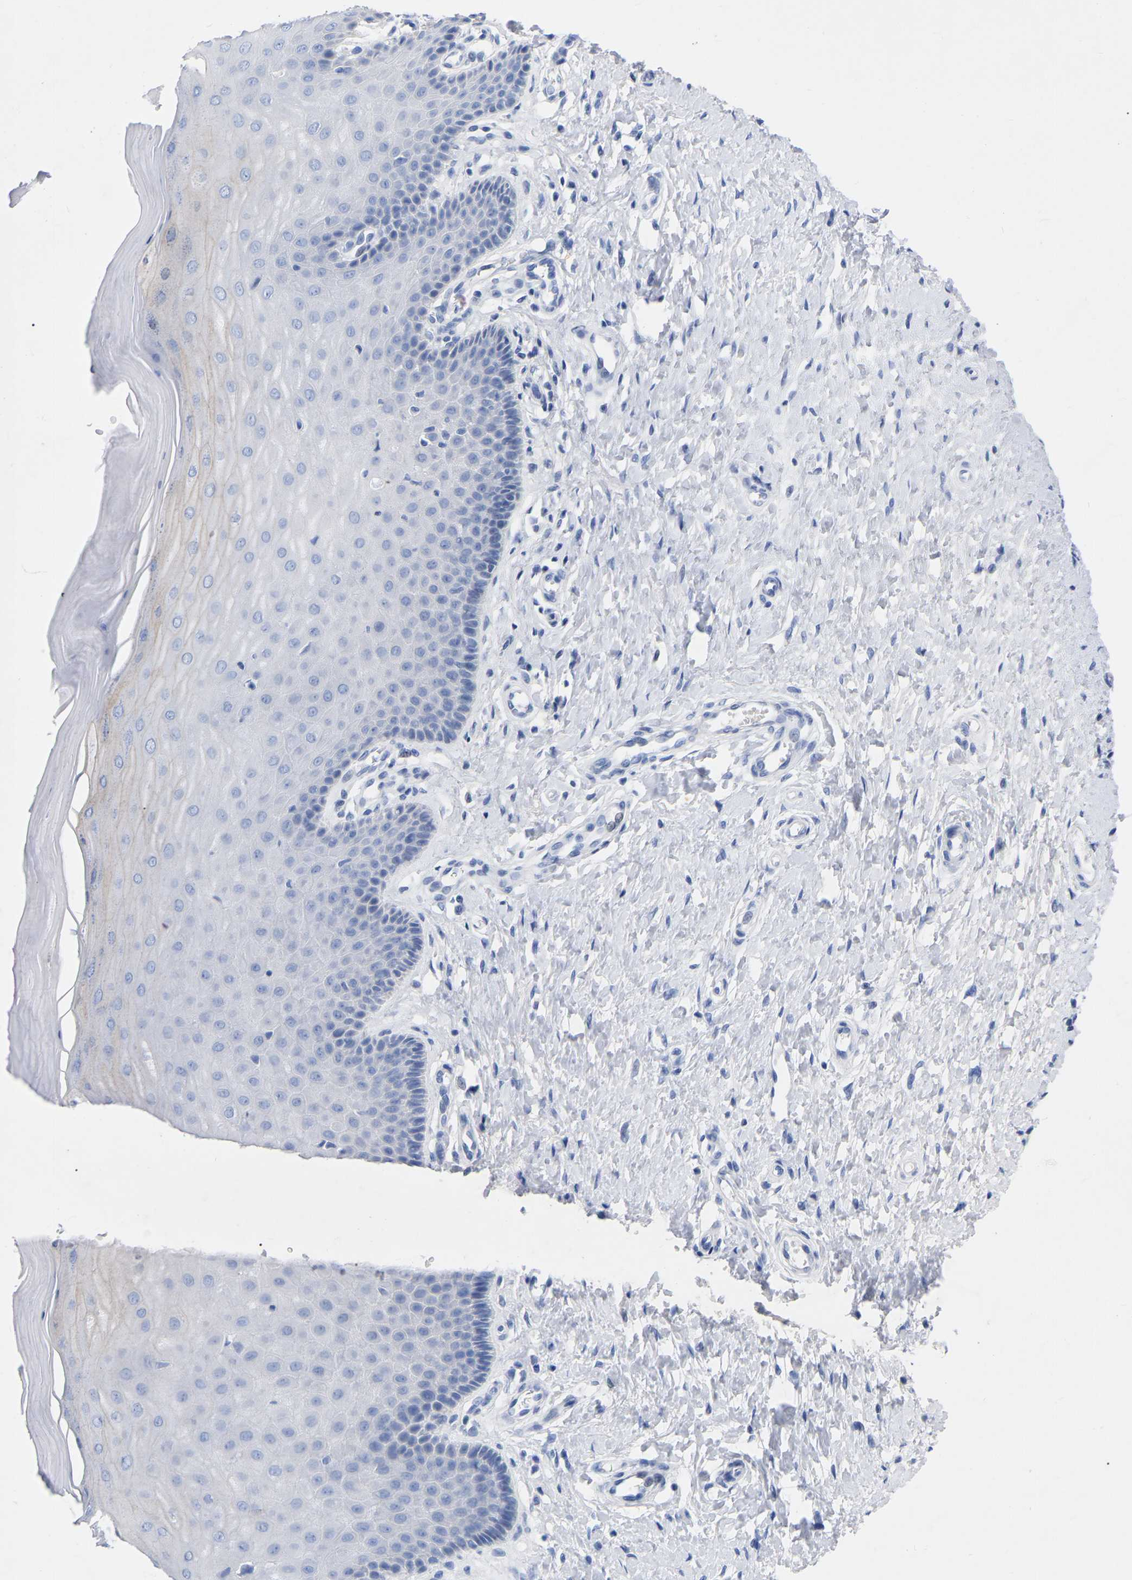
{"staining": {"intensity": "negative", "quantity": "none", "location": "none"}, "tissue": "cervix", "cell_type": "Glandular cells", "image_type": "normal", "snomed": [{"axis": "morphology", "description": "Normal tissue, NOS"}, {"axis": "topography", "description": "Cervix"}], "caption": "High power microscopy micrograph of an immunohistochemistry (IHC) photomicrograph of benign cervix, revealing no significant positivity in glandular cells. (Stains: DAB immunohistochemistry with hematoxylin counter stain, Microscopy: brightfield microscopy at high magnification).", "gene": "ZNF629", "patient": {"sex": "female", "age": 55}}